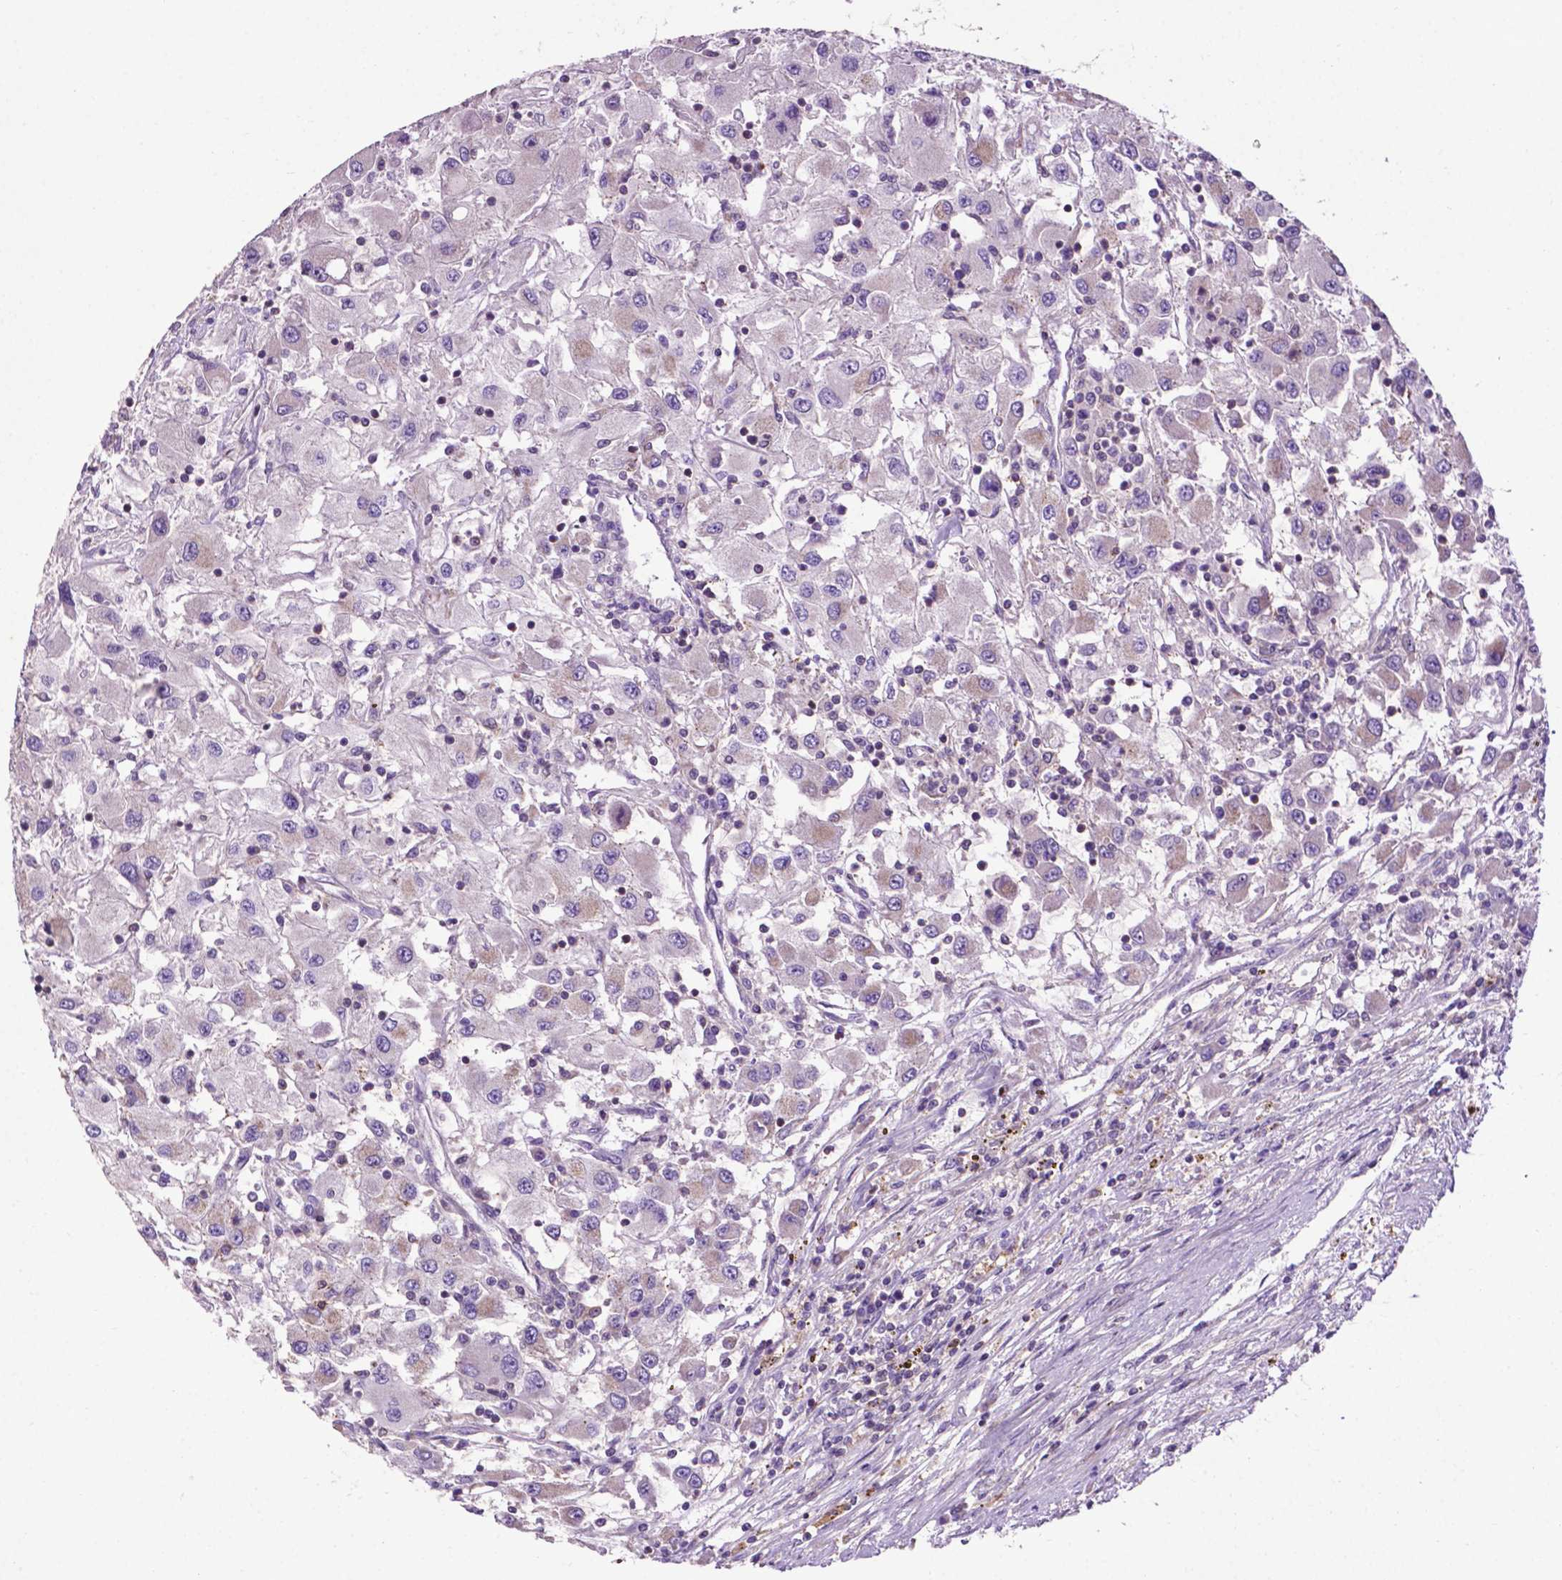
{"staining": {"intensity": "negative", "quantity": "none", "location": "none"}, "tissue": "renal cancer", "cell_type": "Tumor cells", "image_type": "cancer", "snomed": [{"axis": "morphology", "description": "Adenocarcinoma, NOS"}, {"axis": "topography", "description": "Kidney"}], "caption": "There is no significant staining in tumor cells of renal cancer (adenocarcinoma).", "gene": "SPNS2", "patient": {"sex": "female", "age": 67}}